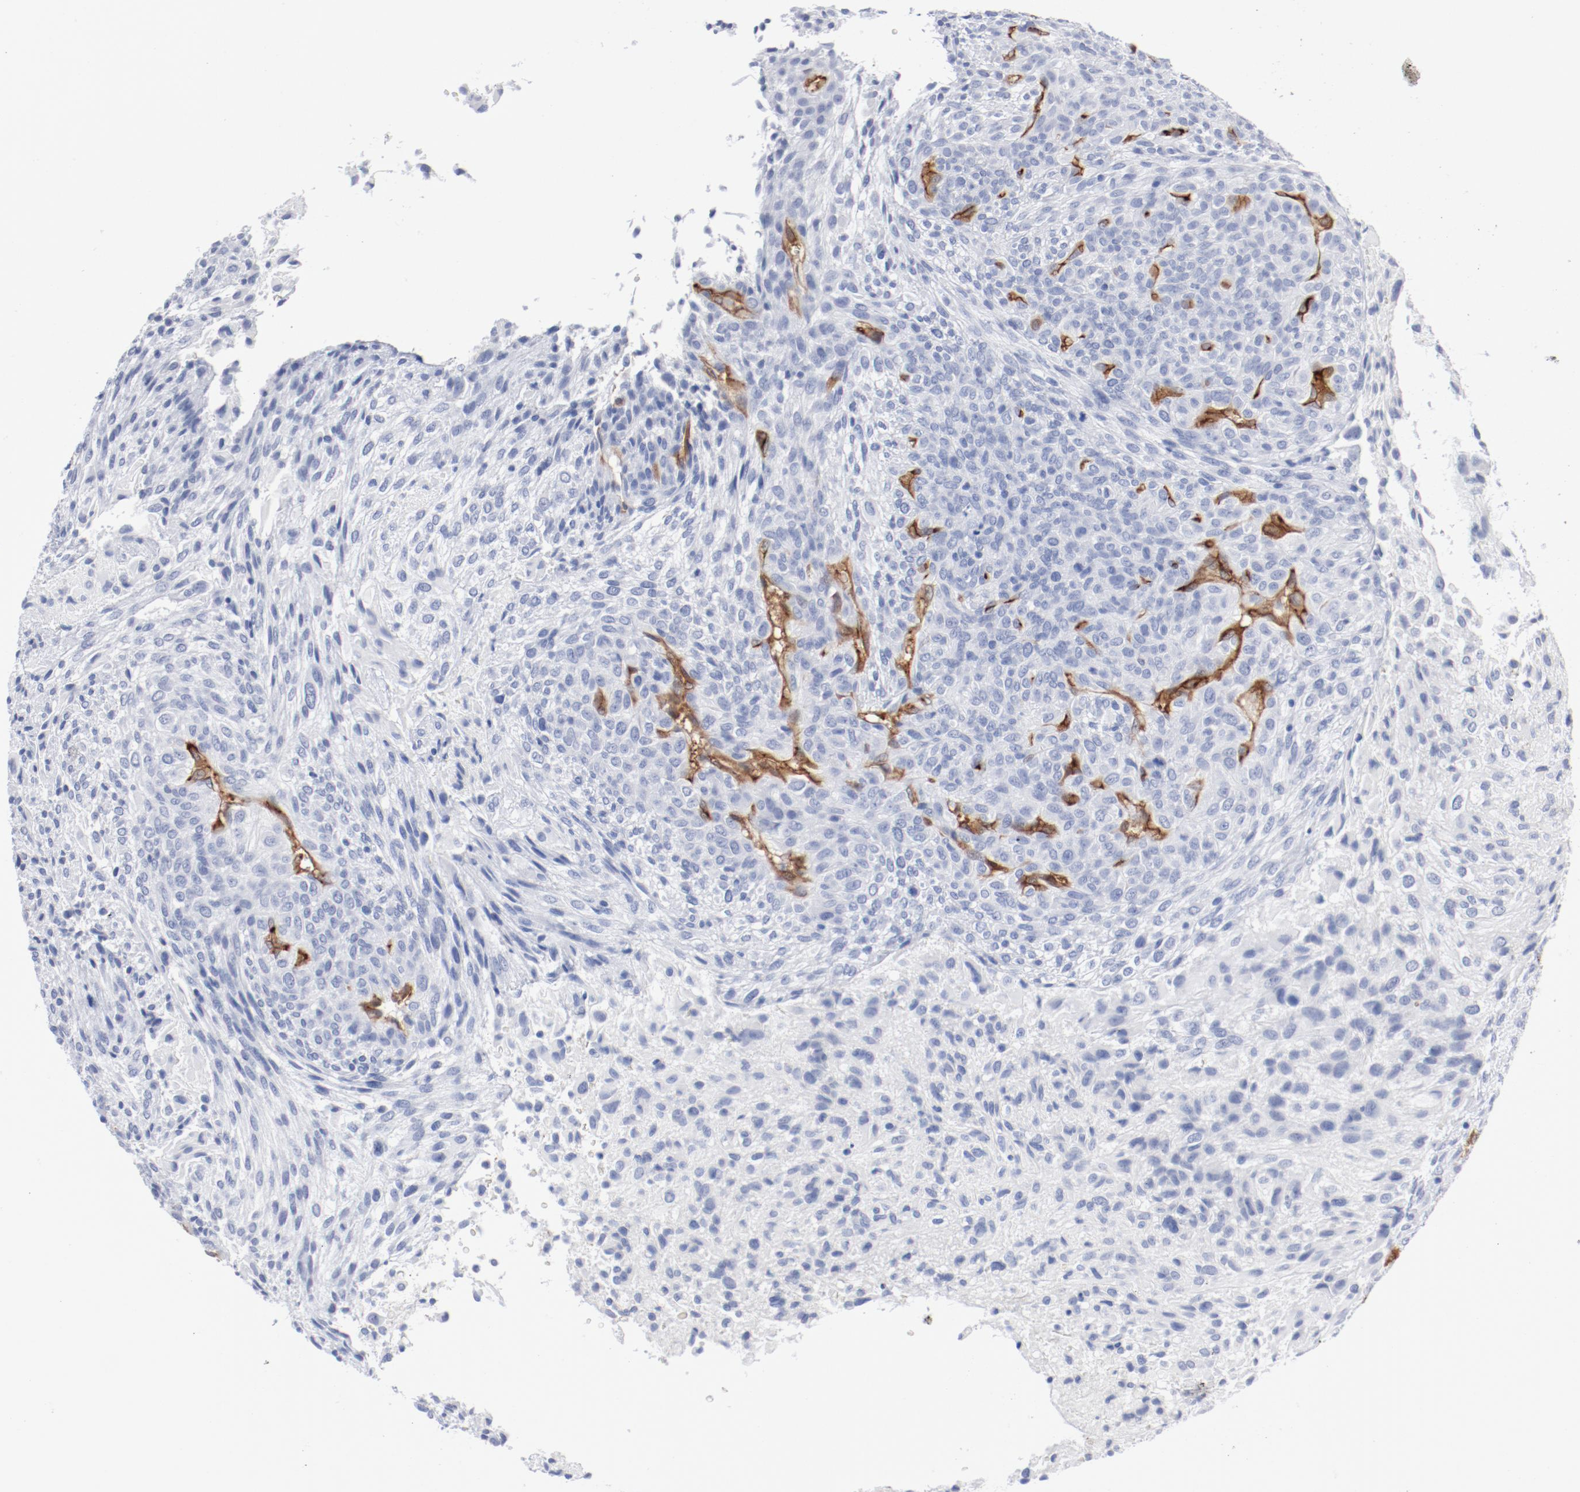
{"staining": {"intensity": "negative", "quantity": "none", "location": "none"}, "tissue": "glioma", "cell_type": "Tumor cells", "image_type": "cancer", "snomed": [{"axis": "morphology", "description": "Glioma, malignant, High grade"}, {"axis": "topography", "description": "Cerebral cortex"}], "caption": "This is an immunohistochemistry (IHC) micrograph of glioma. There is no staining in tumor cells.", "gene": "SHANK3", "patient": {"sex": "female", "age": 55}}